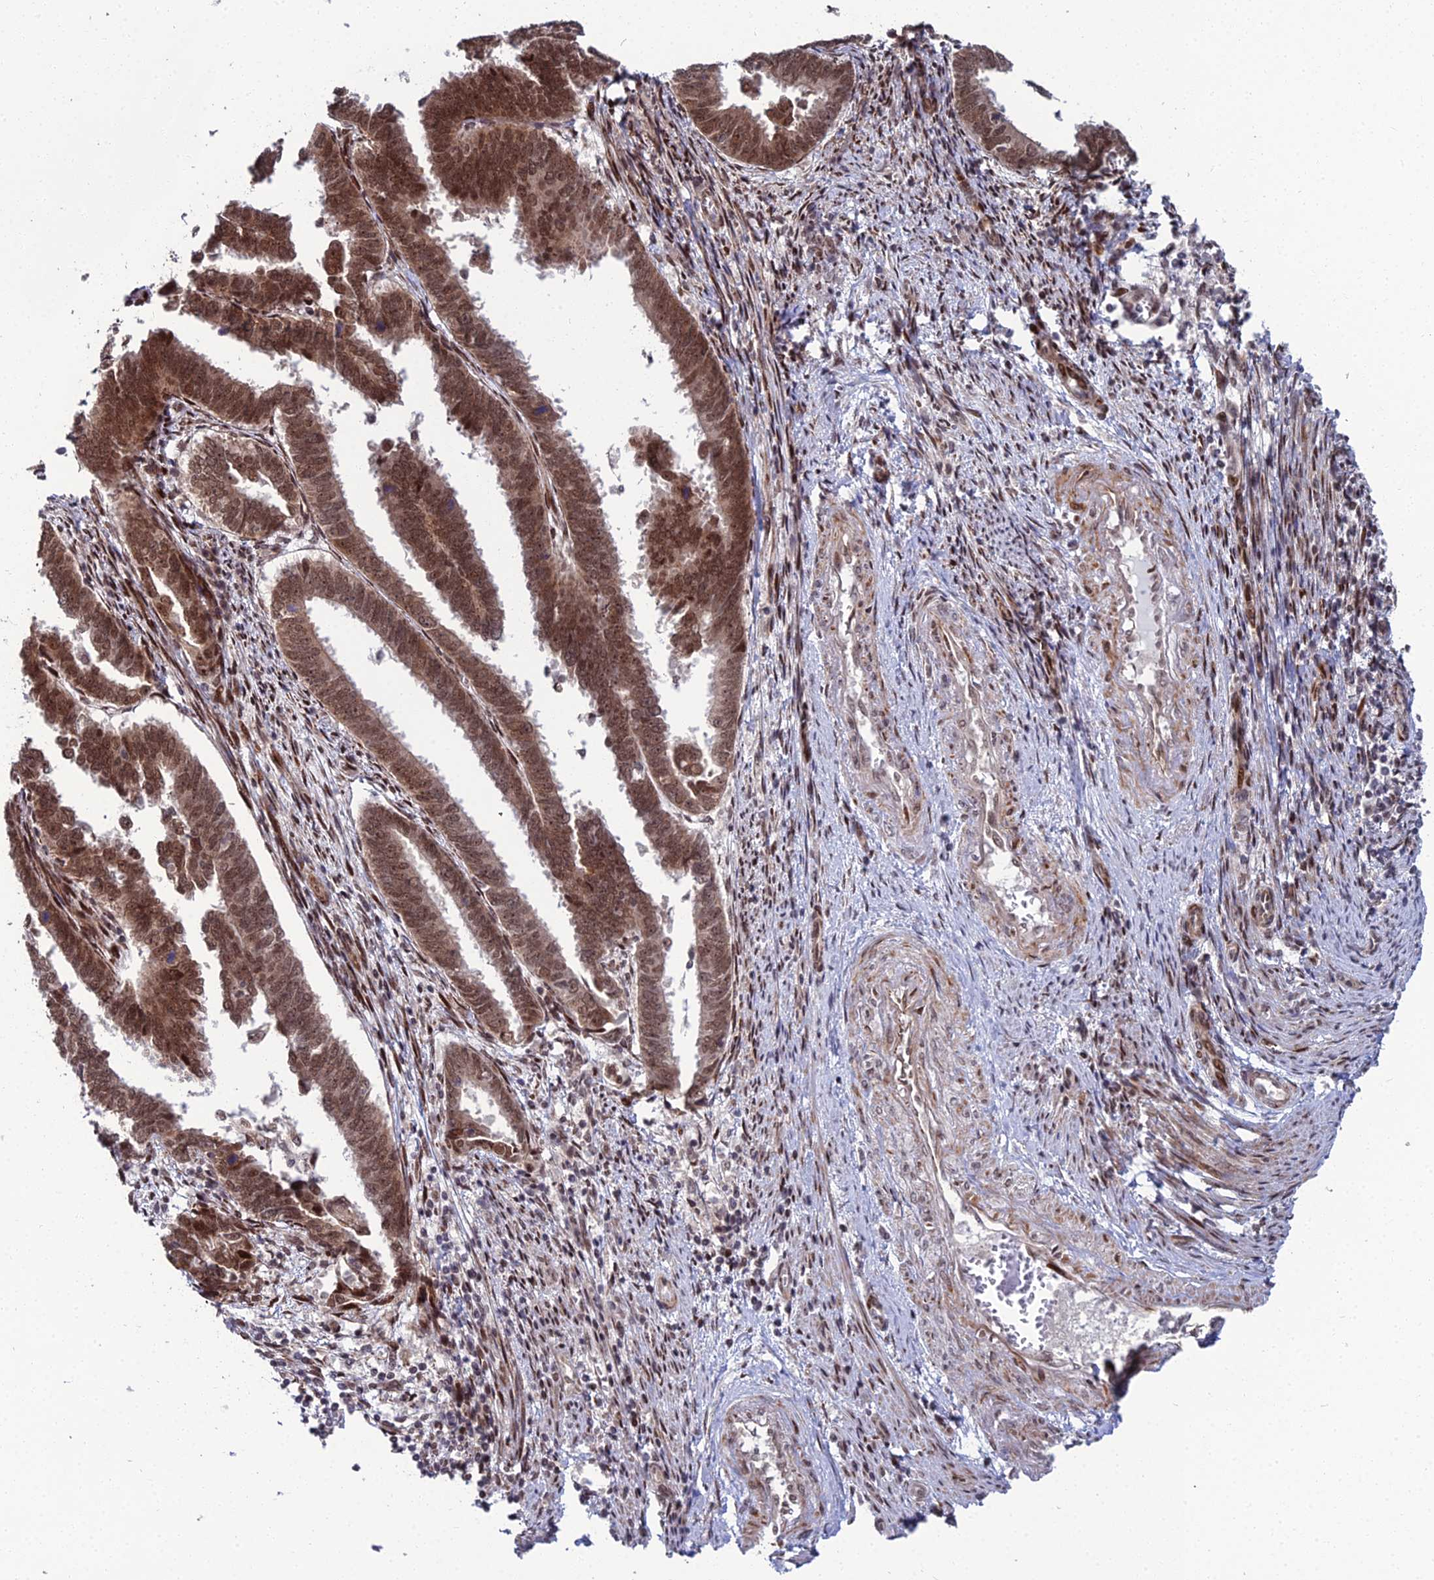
{"staining": {"intensity": "moderate", "quantity": ">75%", "location": "nuclear"}, "tissue": "endometrial cancer", "cell_type": "Tumor cells", "image_type": "cancer", "snomed": [{"axis": "morphology", "description": "Adenocarcinoma, NOS"}, {"axis": "topography", "description": "Endometrium"}], "caption": "Immunohistochemistry micrograph of human endometrial adenocarcinoma stained for a protein (brown), which displays medium levels of moderate nuclear staining in about >75% of tumor cells.", "gene": "ZNF668", "patient": {"sex": "female", "age": 75}}